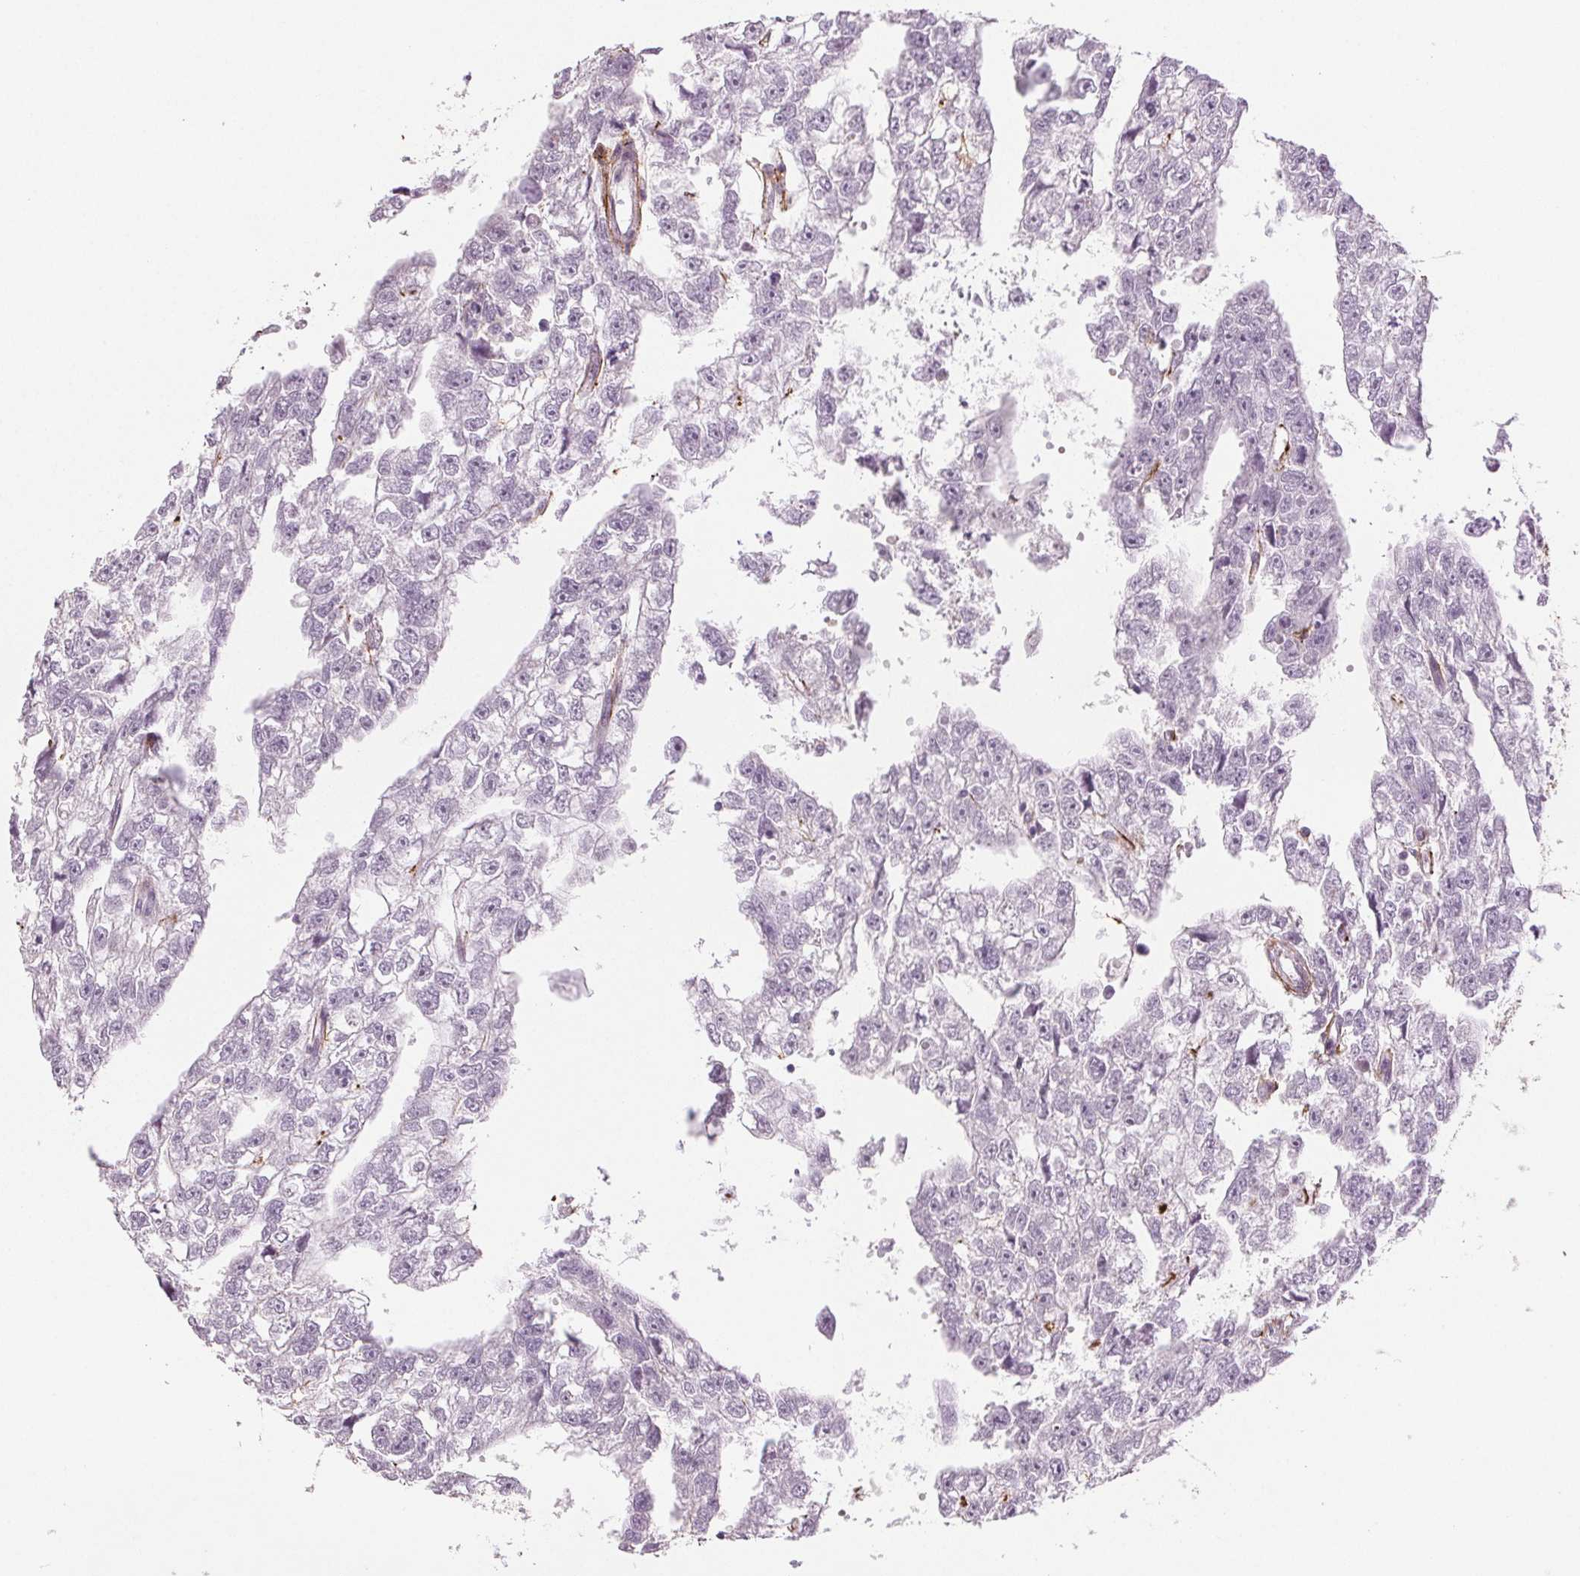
{"staining": {"intensity": "negative", "quantity": "none", "location": "none"}, "tissue": "testis cancer", "cell_type": "Tumor cells", "image_type": "cancer", "snomed": [{"axis": "morphology", "description": "Carcinoma, Embryonal, NOS"}, {"axis": "morphology", "description": "Teratoma, malignant, NOS"}, {"axis": "topography", "description": "Testis"}], "caption": "IHC of human testis cancer (malignant teratoma) exhibits no expression in tumor cells.", "gene": "FBN1", "patient": {"sex": "male", "age": 44}}